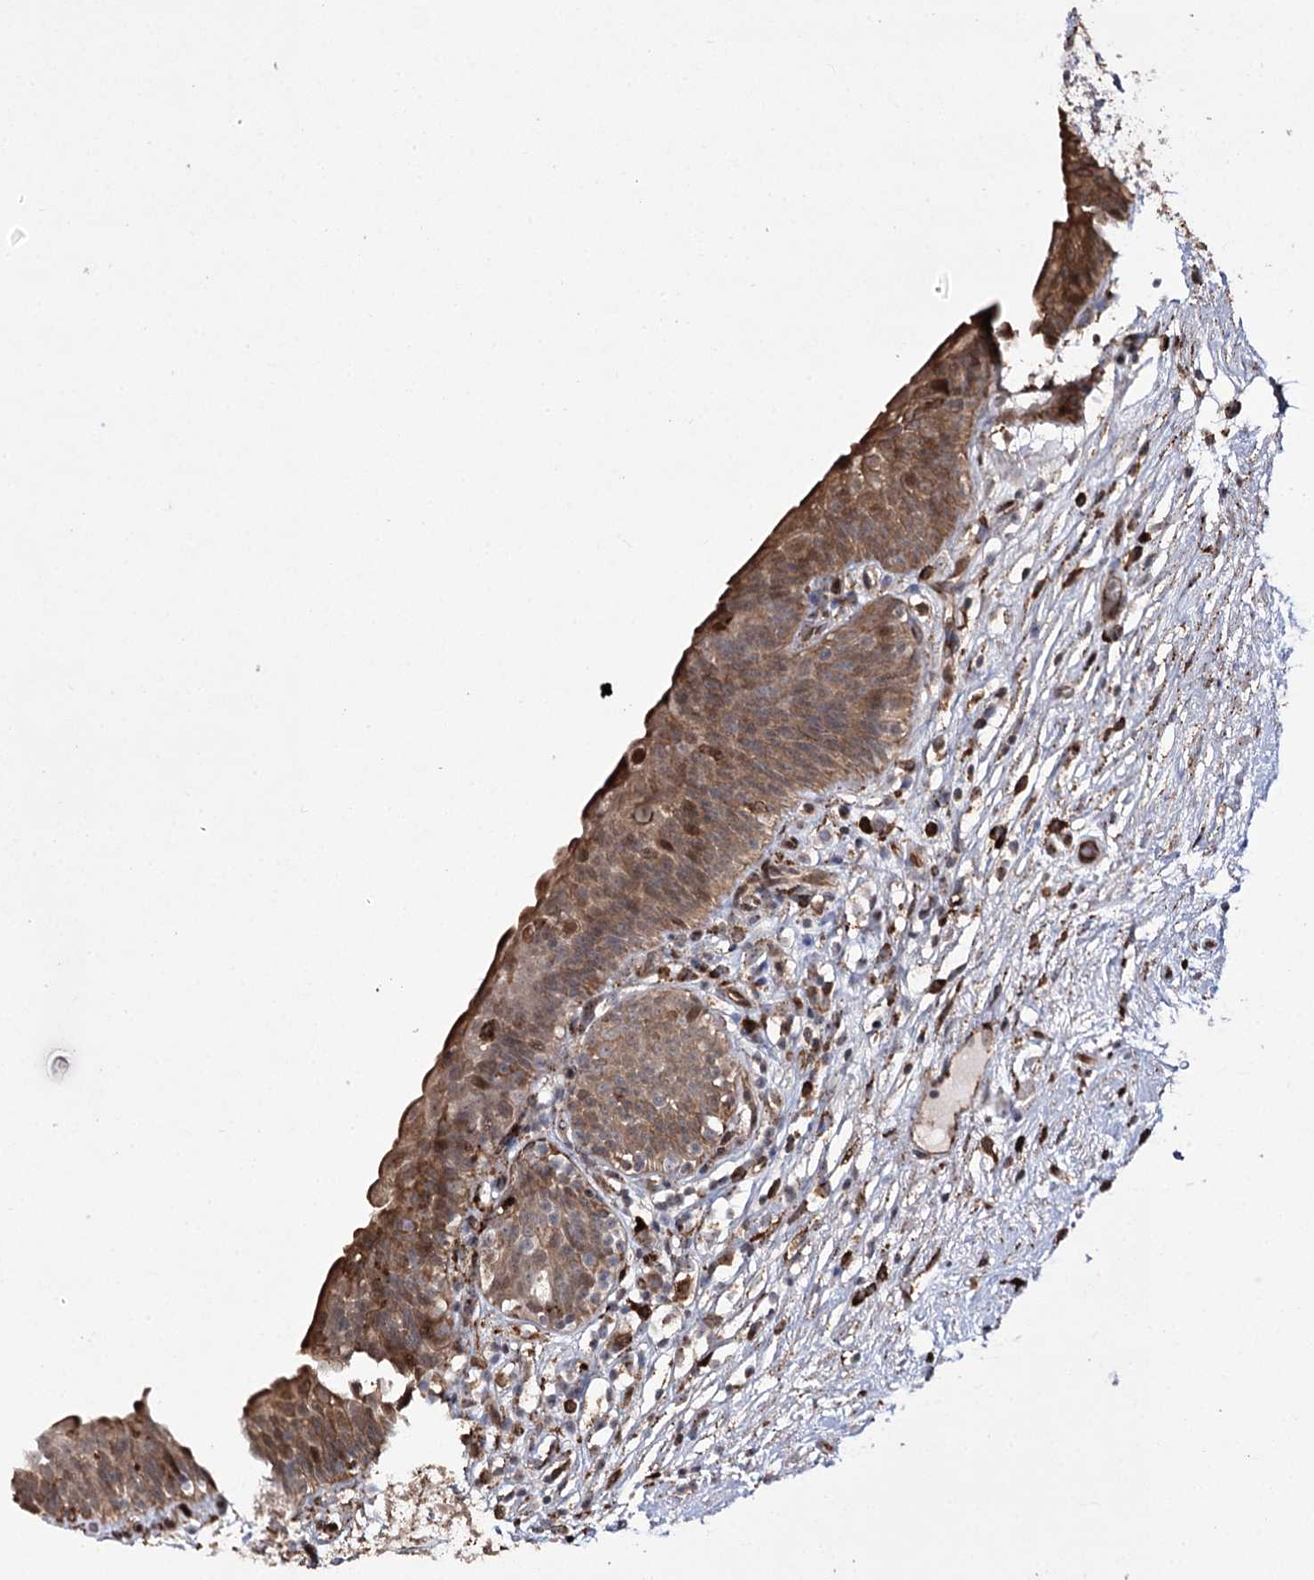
{"staining": {"intensity": "moderate", "quantity": ">75%", "location": "cytoplasmic/membranous"}, "tissue": "urinary bladder", "cell_type": "Urothelial cells", "image_type": "normal", "snomed": [{"axis": "morphology", "description": "Normal tissue, NOS"}, {"axis": "topography", "description": "Urinary bladder"}], "caption": "Immunohistochemistry of benign urinary bladder shows medium levels of moderate cytoplasmic/membranous staining in about >75% of urothelial cells. (Brightfield microscopy of DAB IHC at high magnification).", "gene": "FANCL", "patient": {"sex": "male", "age": 83}}